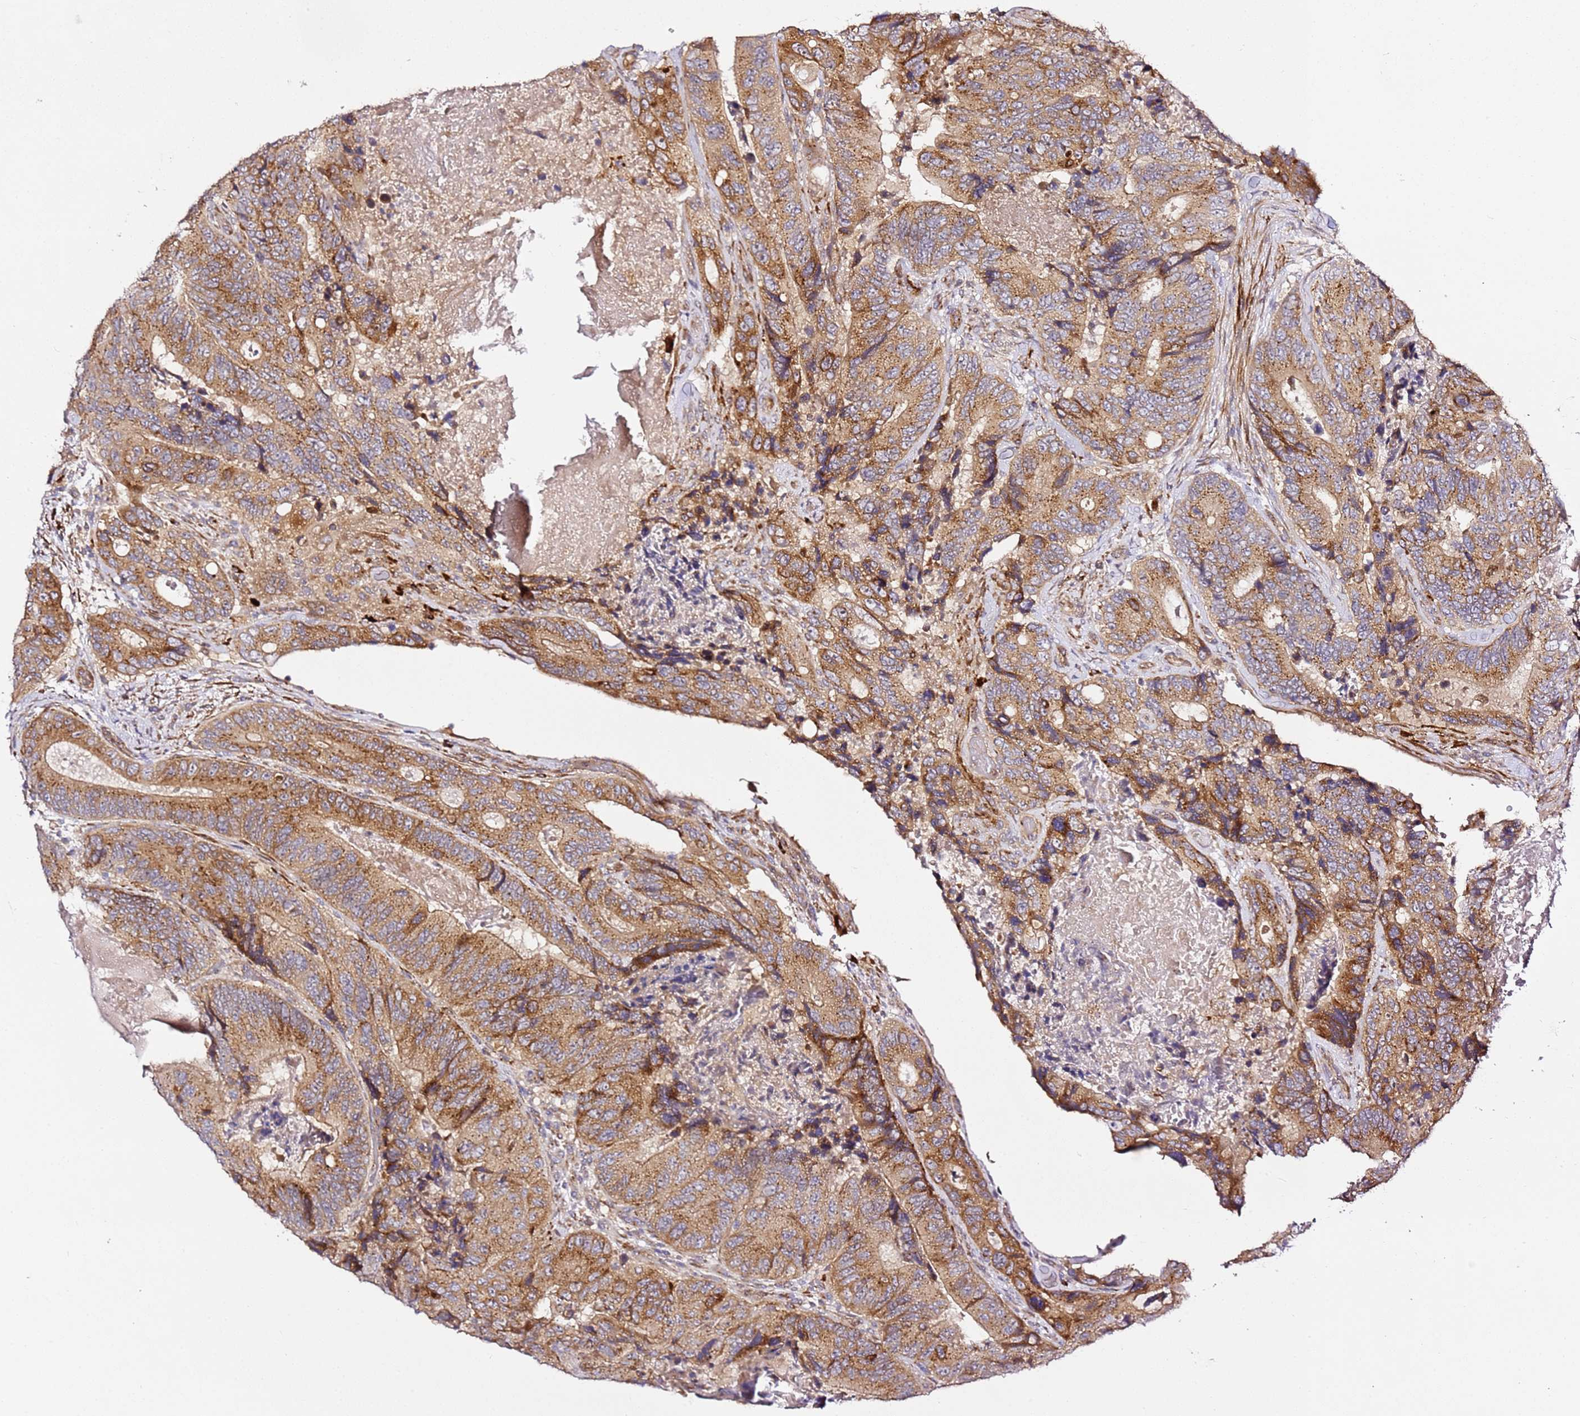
{"staining": {"intensity": "moderate", "quantity": ">75%", "location": "cytoplasmic/membranous"}, "tissue": "colorectal cancer", "cell_type": "Tumor cells", "image_type": "cancer", "snomed": [{"axis": "morphology", "description": "Adenocarcinoma, NOS"}, {"axis": "topography", "description": "Colon"}], "caption": "The image demonstrates staining of colorectal cancer (adenocarcinoma), revealing moderate cytoplasmic/membranous protein expression (brown color) within tumor cells.", "gene": "PVRIG", "patient": {"sex": "male", "age": 84}}